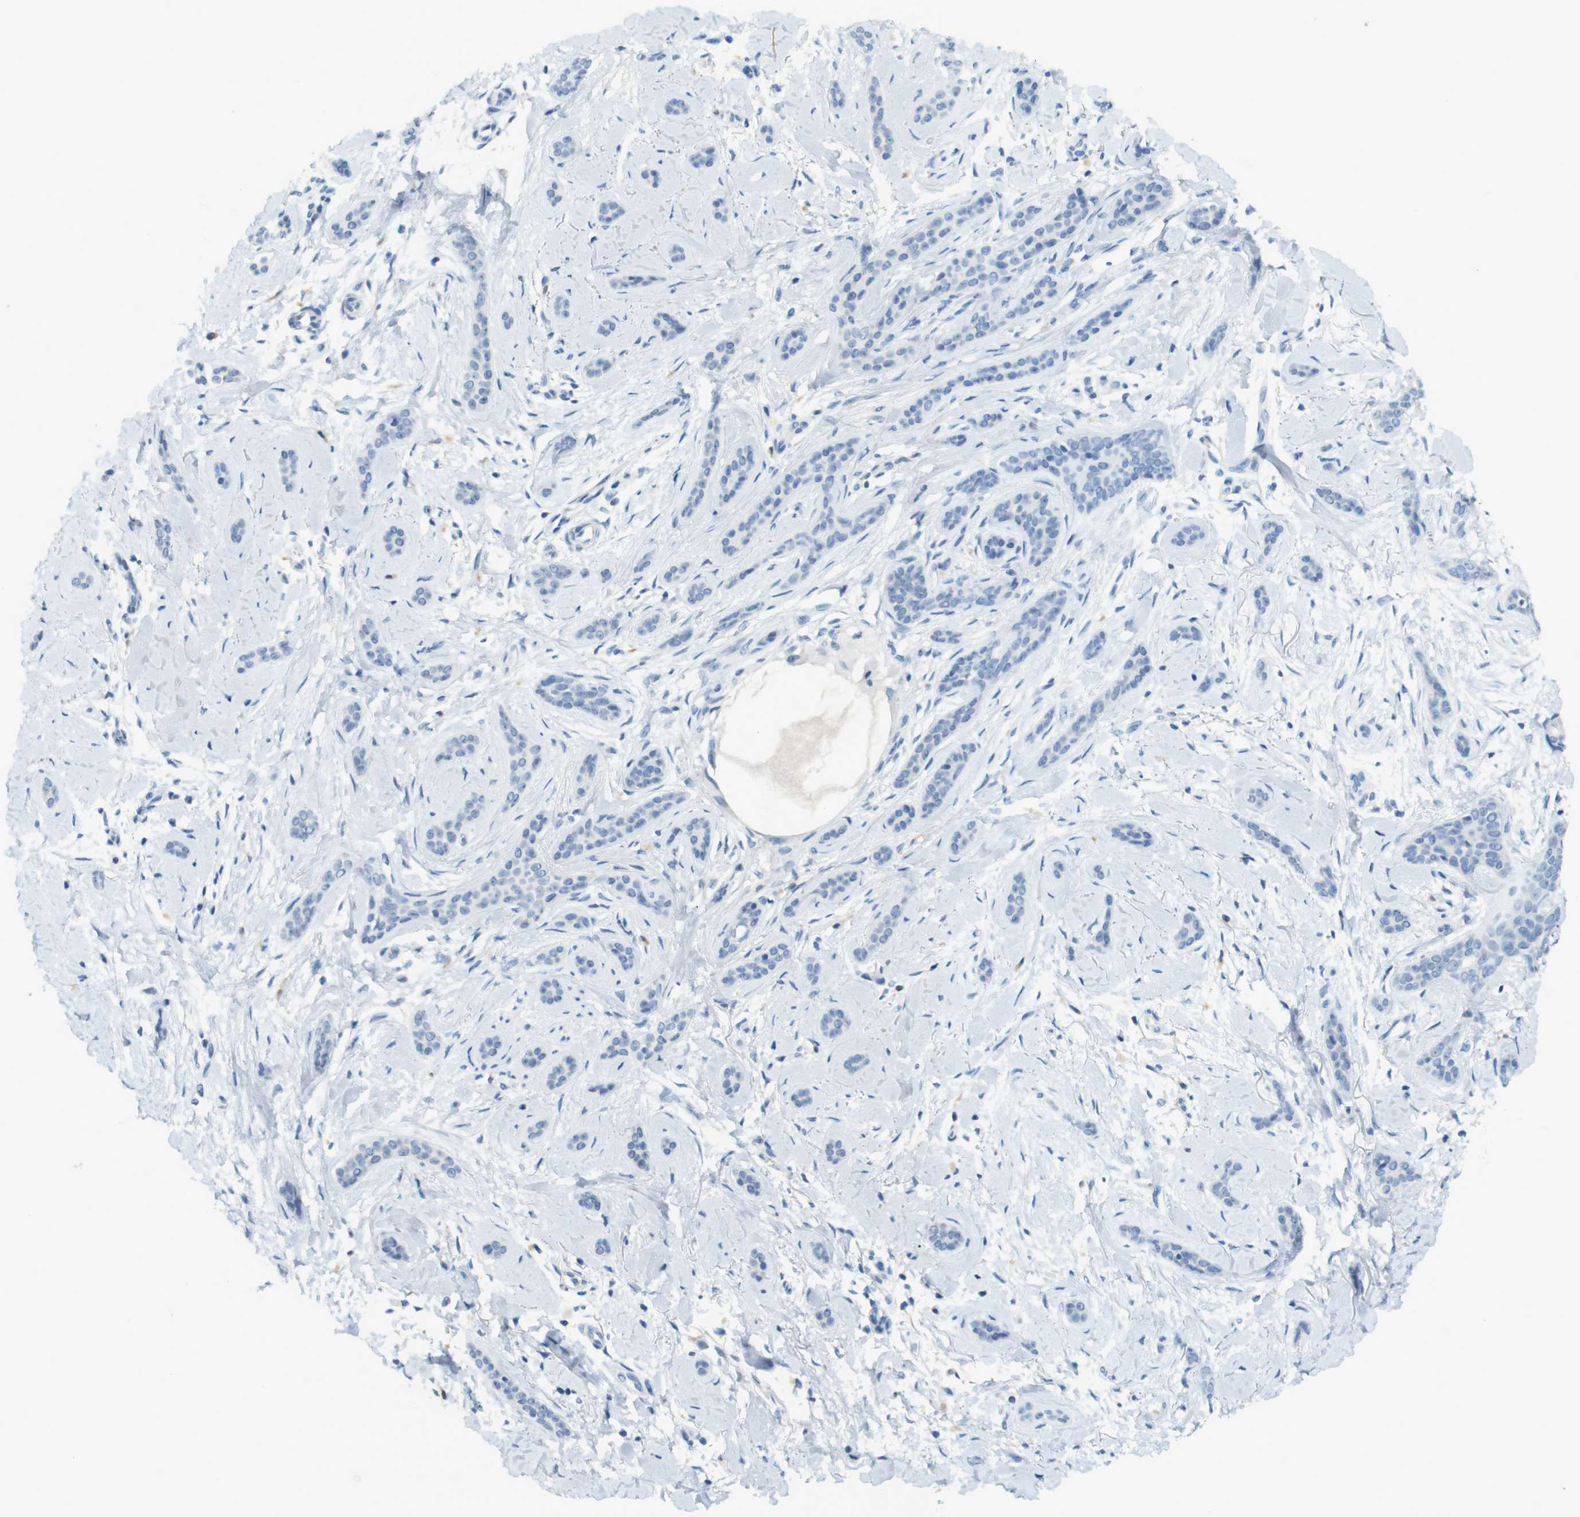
{"staining": {"intensity": "negative", "quantity": "none", "location": "none"}, "tissue": "skin cancer", "cell_type": "Tumor cells", "image_type": "cancer", "snomed": [{"axis": "morphology", "description": "Basal cell carcinoma"}, {"axis": "morphology", "description": "Adnexal tumor, benign"}, {"axis": "topography", "description": "Skin"}], "caption": "A photomicrograph of skin cancer stained for a protein displays no brown staining in tumor cells. Nuclei are stained in blue.", "gene": "LRRK2", "patient": {"sex": "female", "age": 42}}